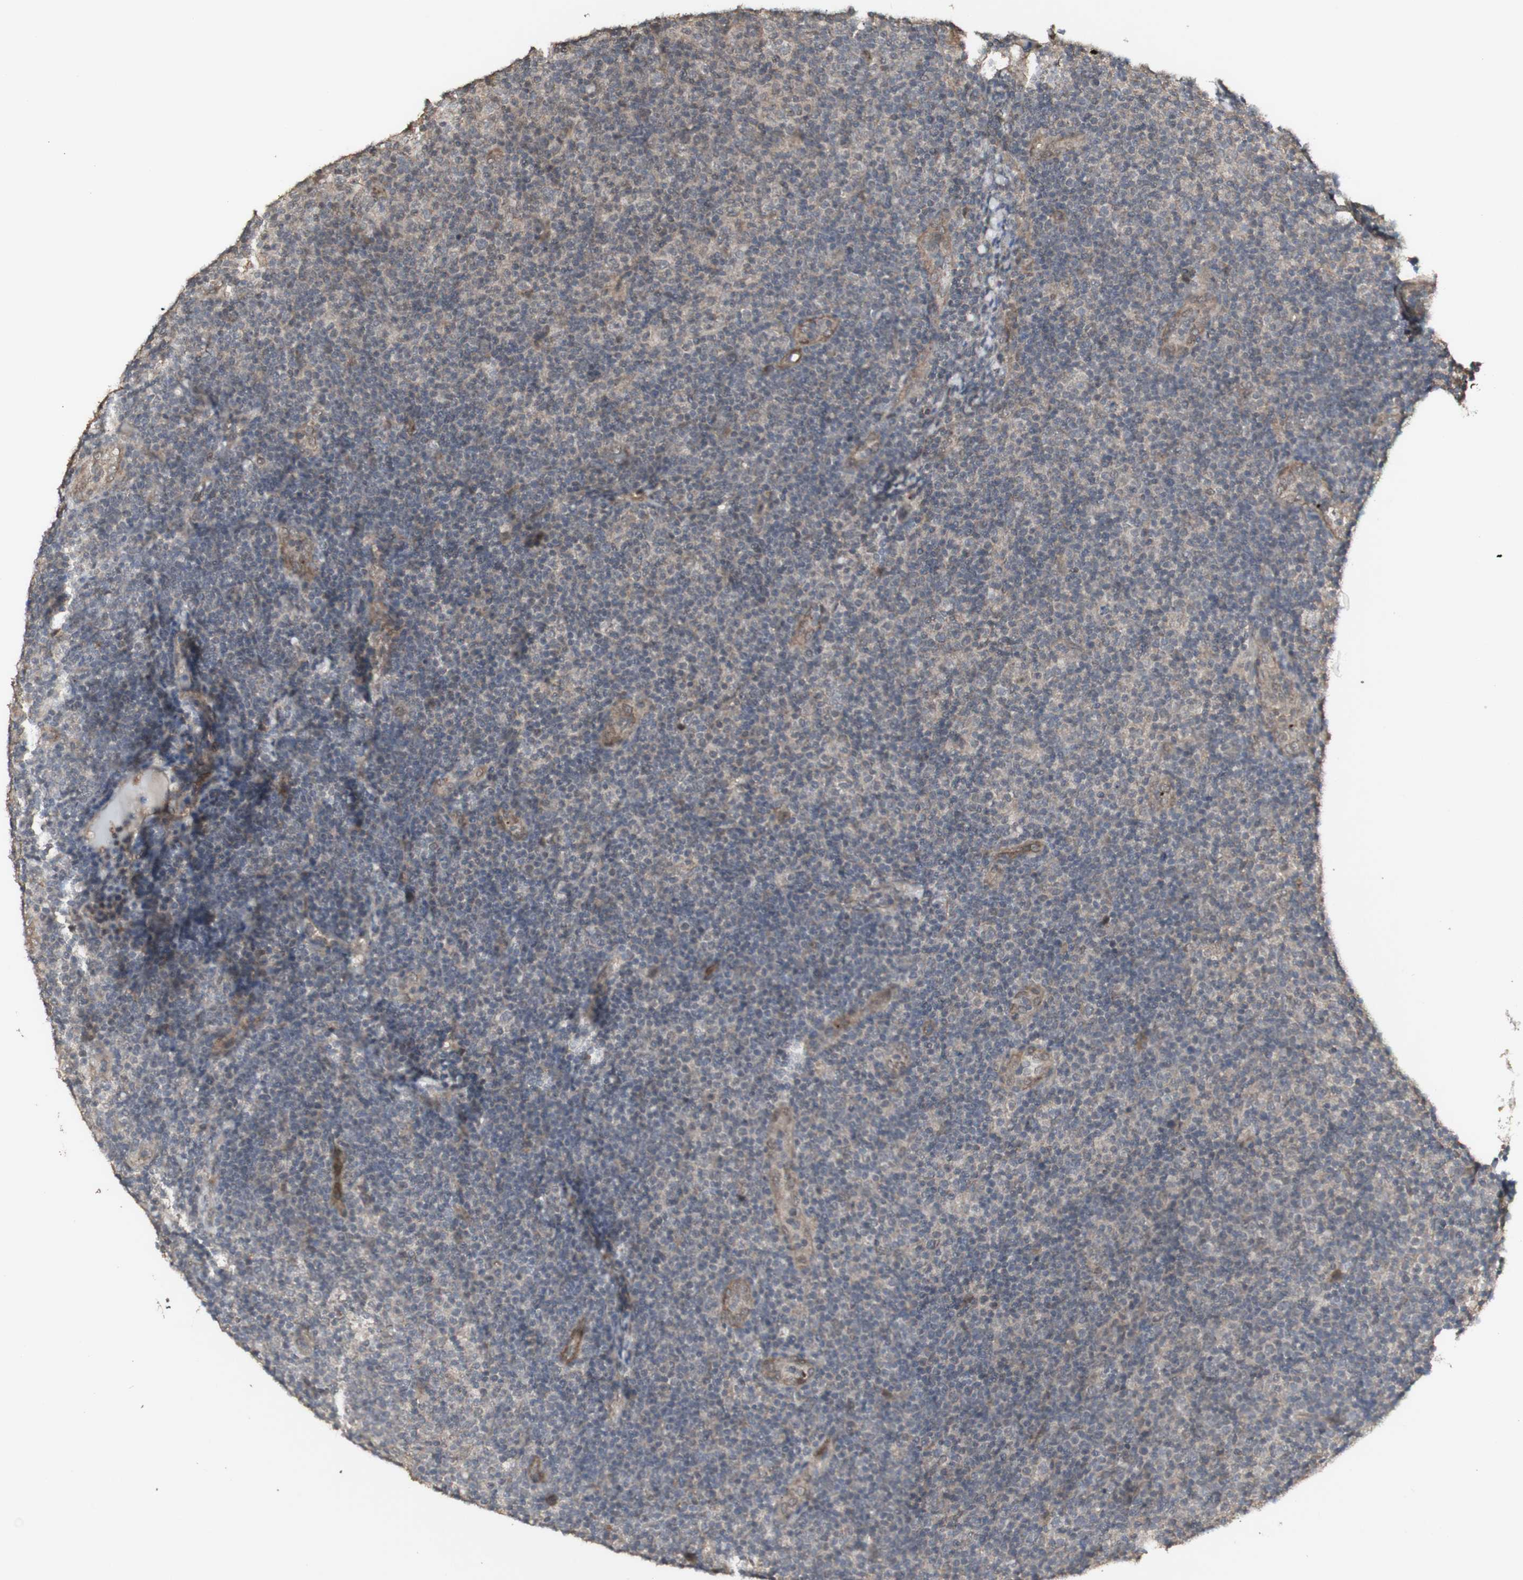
{"staining": {"intensity": "weak", "quantity": "<25%", "location": "cytoplasmic/membranous"}, "tissue": "lymphoma", "cell_type": "Tumor cells", "image_type": "cancer", "snomed": [{"axis": "morphology", "description": "Malignant lymphoma, non-Hodgkin's type, Low grade"}, {"axis": "topography", "description": "Lymph node"}], "caption": "IHC histopathology image of human lymphoma stained for a protein (brown), which displays no staining in tumor cells. The staining is performed using DAB (3,3'-diaminobenzidine) brown chromogen with nuclei counter-stained in using hematoxylin.", "gene": "ALOX12", "patient": {"sex": "male", "age": 83}}